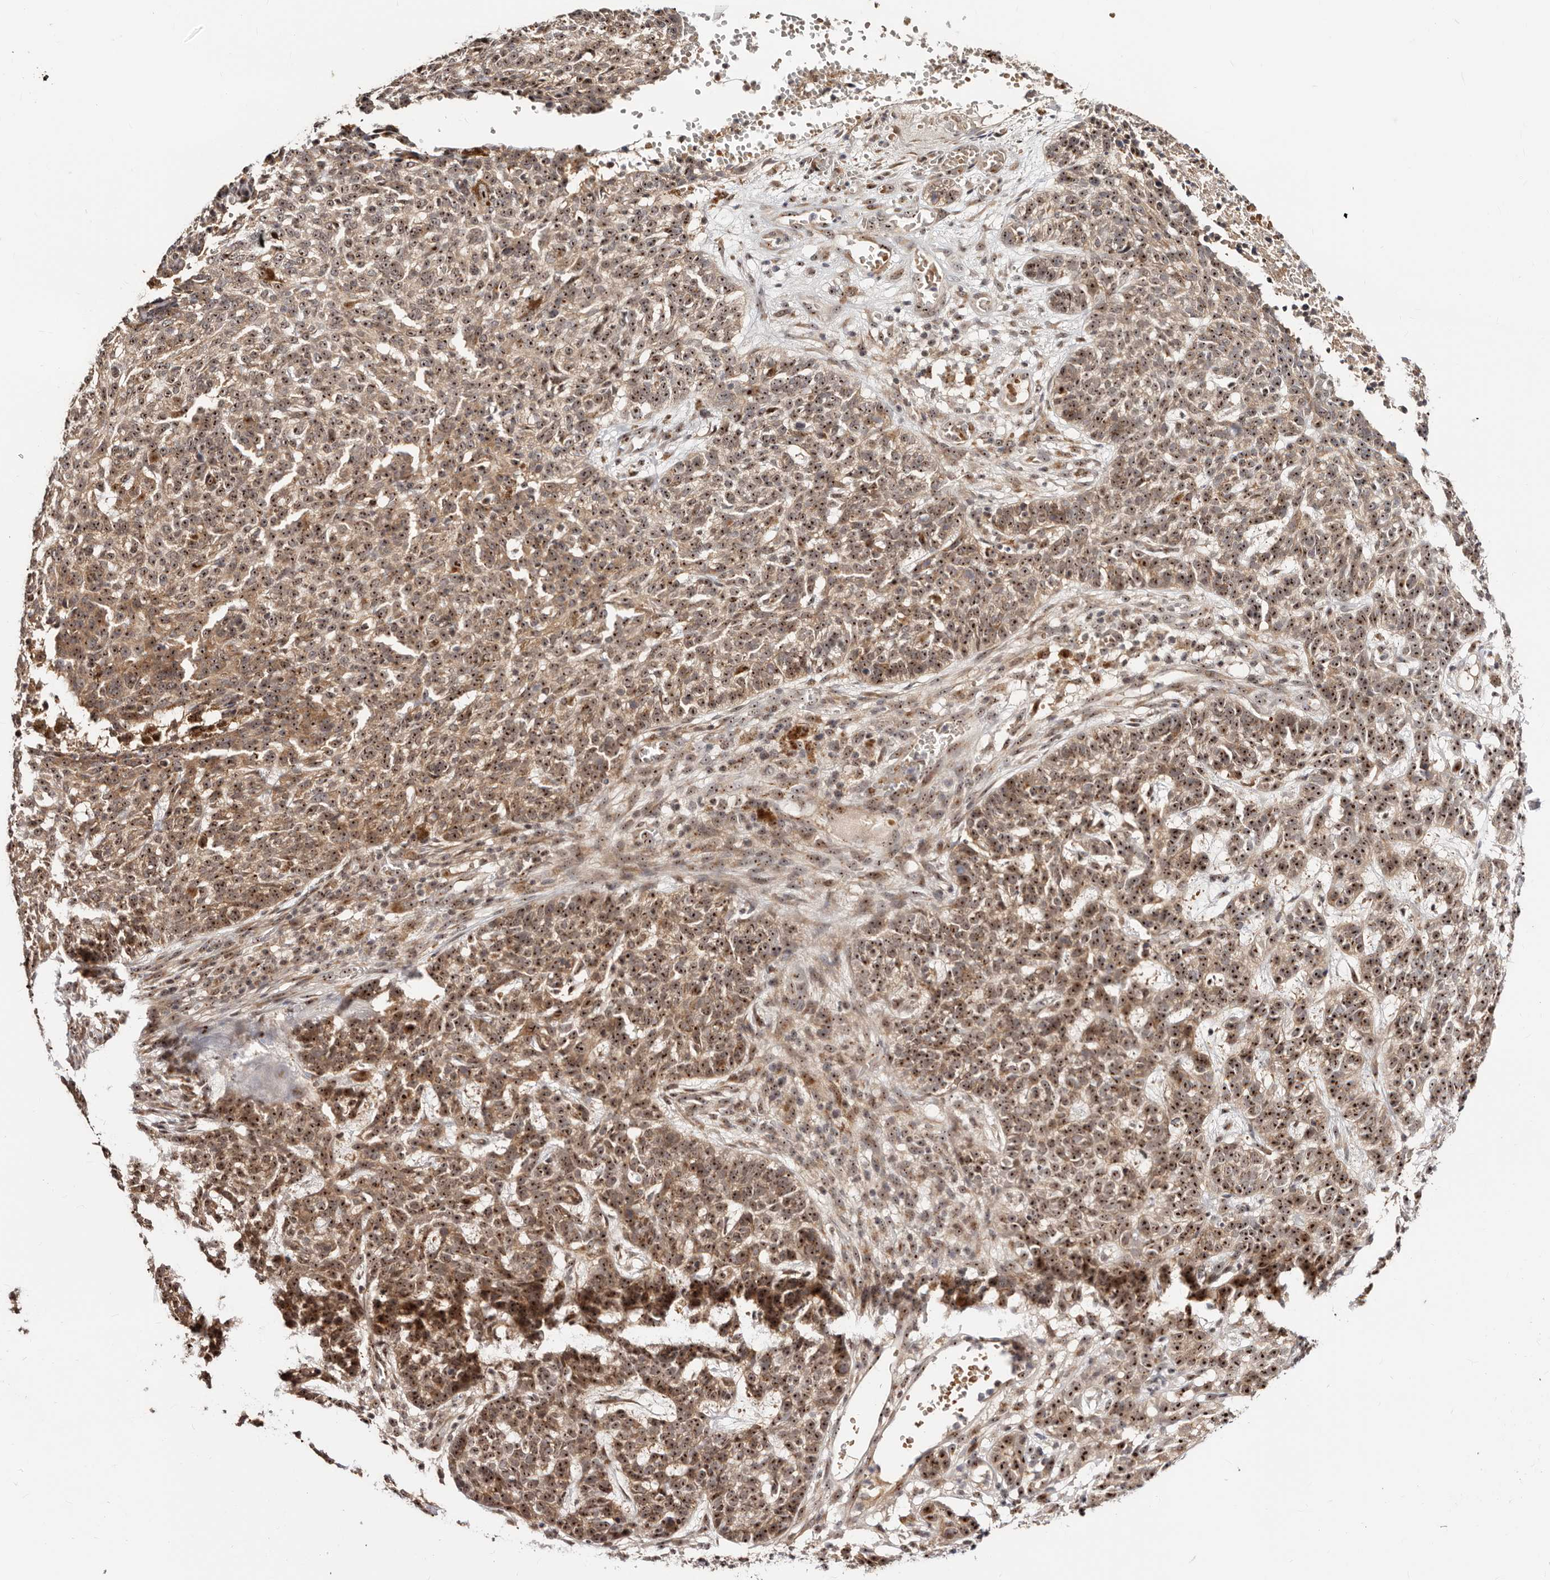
{"staining": {"intensity": "moderate", "quantity": ">75%", "location": "cytoplasmic/membranous,nuclear"}, "tissue": "skin cancer", "cell_type": "Tumor cells", "image_type": "cancer", "snomed": [{"axis": "morphology", "description": "Basal cell carcinoma"}, {"axis": "topography", "description": "Skin"}], "caption": "Basal cell carcinoma (skin) stained with a brown dye shows moderate cytoplasmic/membranous and nuclear positive expression in approximately >75% of tumor cells.", "gene": "APOL6", "patient": {"sex": "male", "age": 85}}